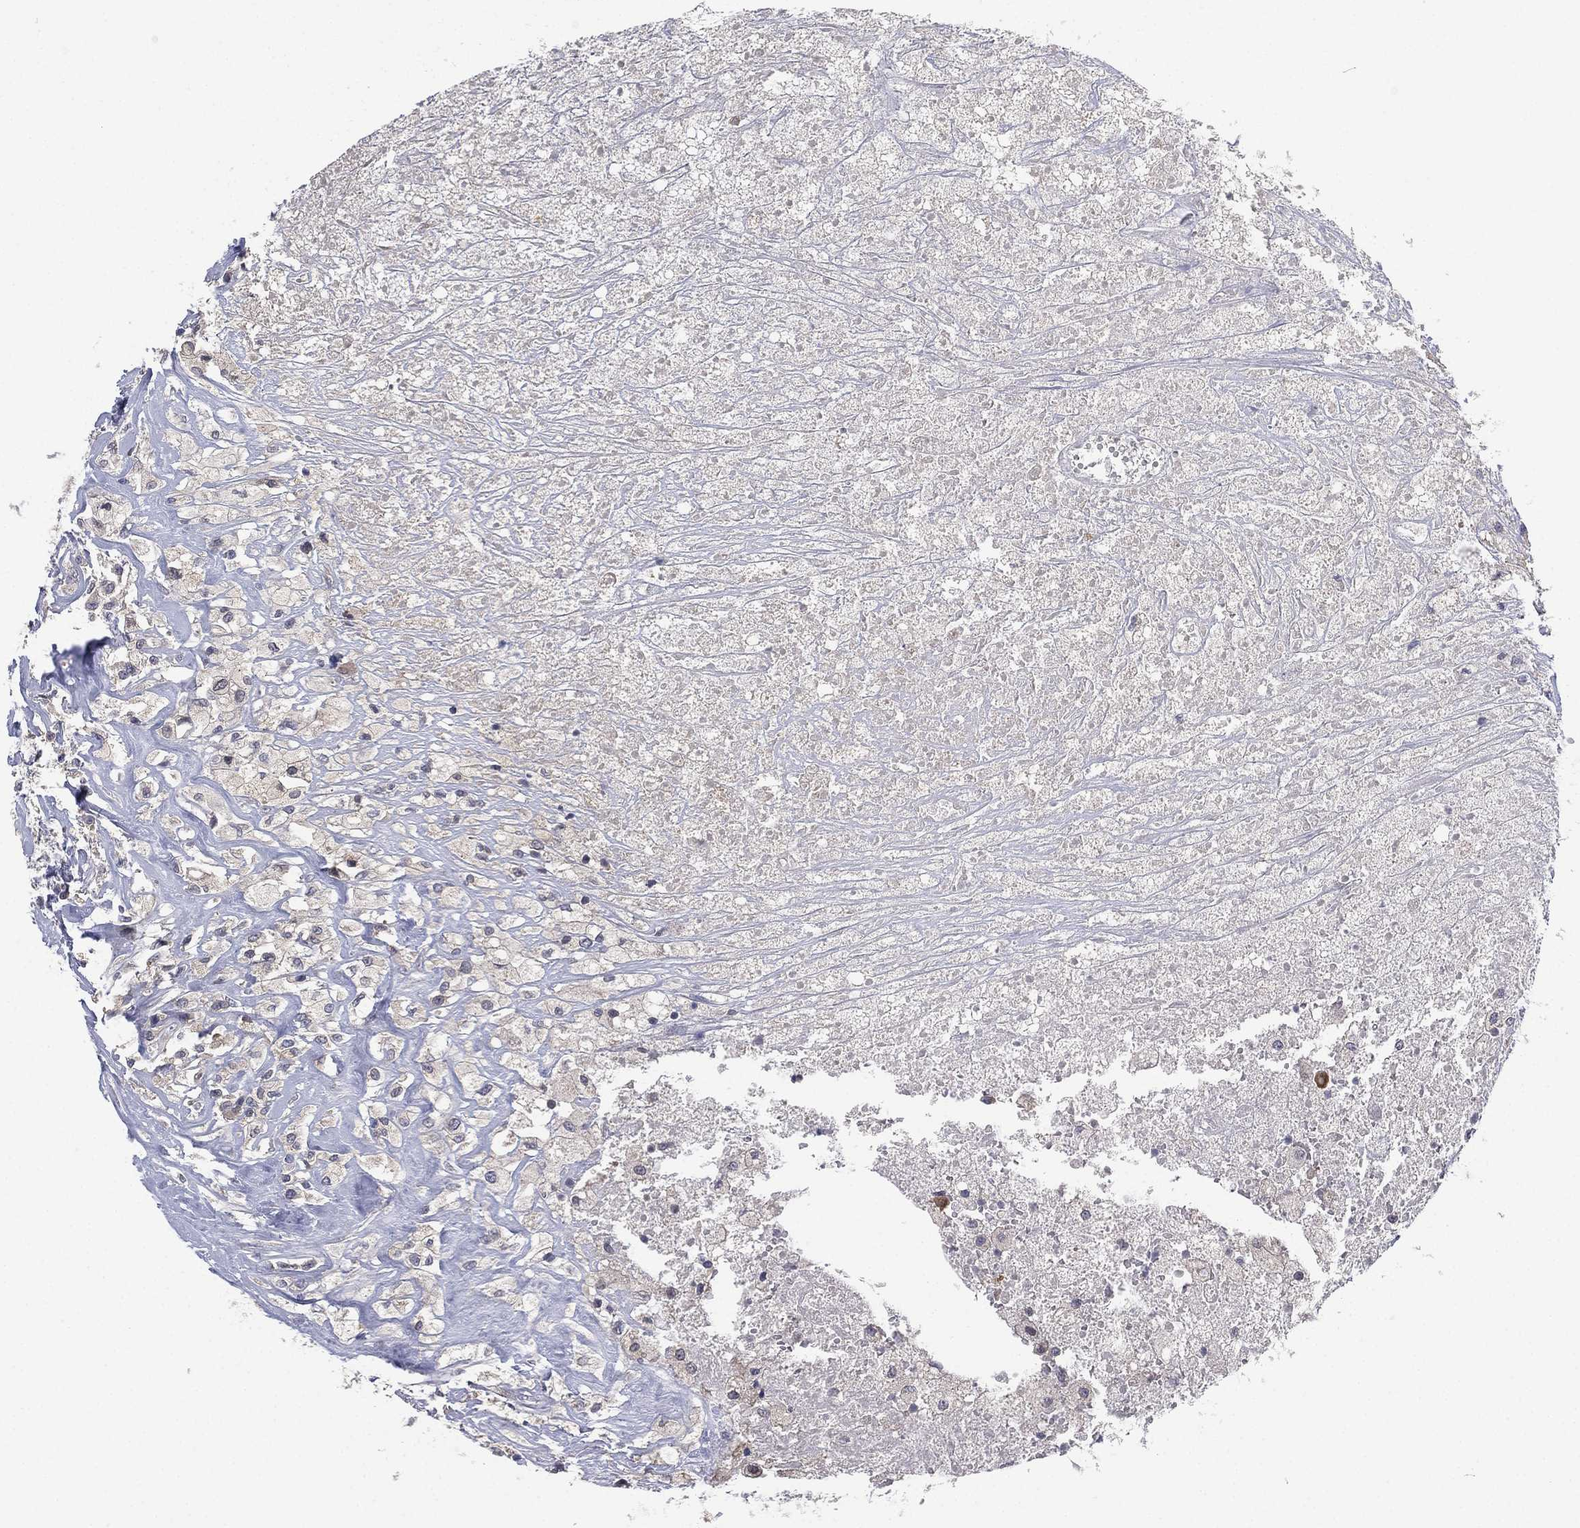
{"staining": {"intensity": "negative", "quantity": "none", "location": "none"}, "tissue": "testis cancer", "cell_type": "Tumor cells", "image_type": "cancer", "snomed": [{"axis": "morphology", "description": "Necrosis, NOS"}, {"axis": "morphology", "description": "Carcinoma, Embryonal, NOS"}, {"axis": "topography", "description": "Testis"}], "caption": "This image is of testis embryonal carcinoma stained with IHC to label a protein in brown with the nuclei are counter-stained blue. There is no expression in tumor cells. (Immunohistochemistry (ihc), brightfield microscopy, high magnification).", "gene": "MPP7", "patient": {"sex": "male", "age": 19}}